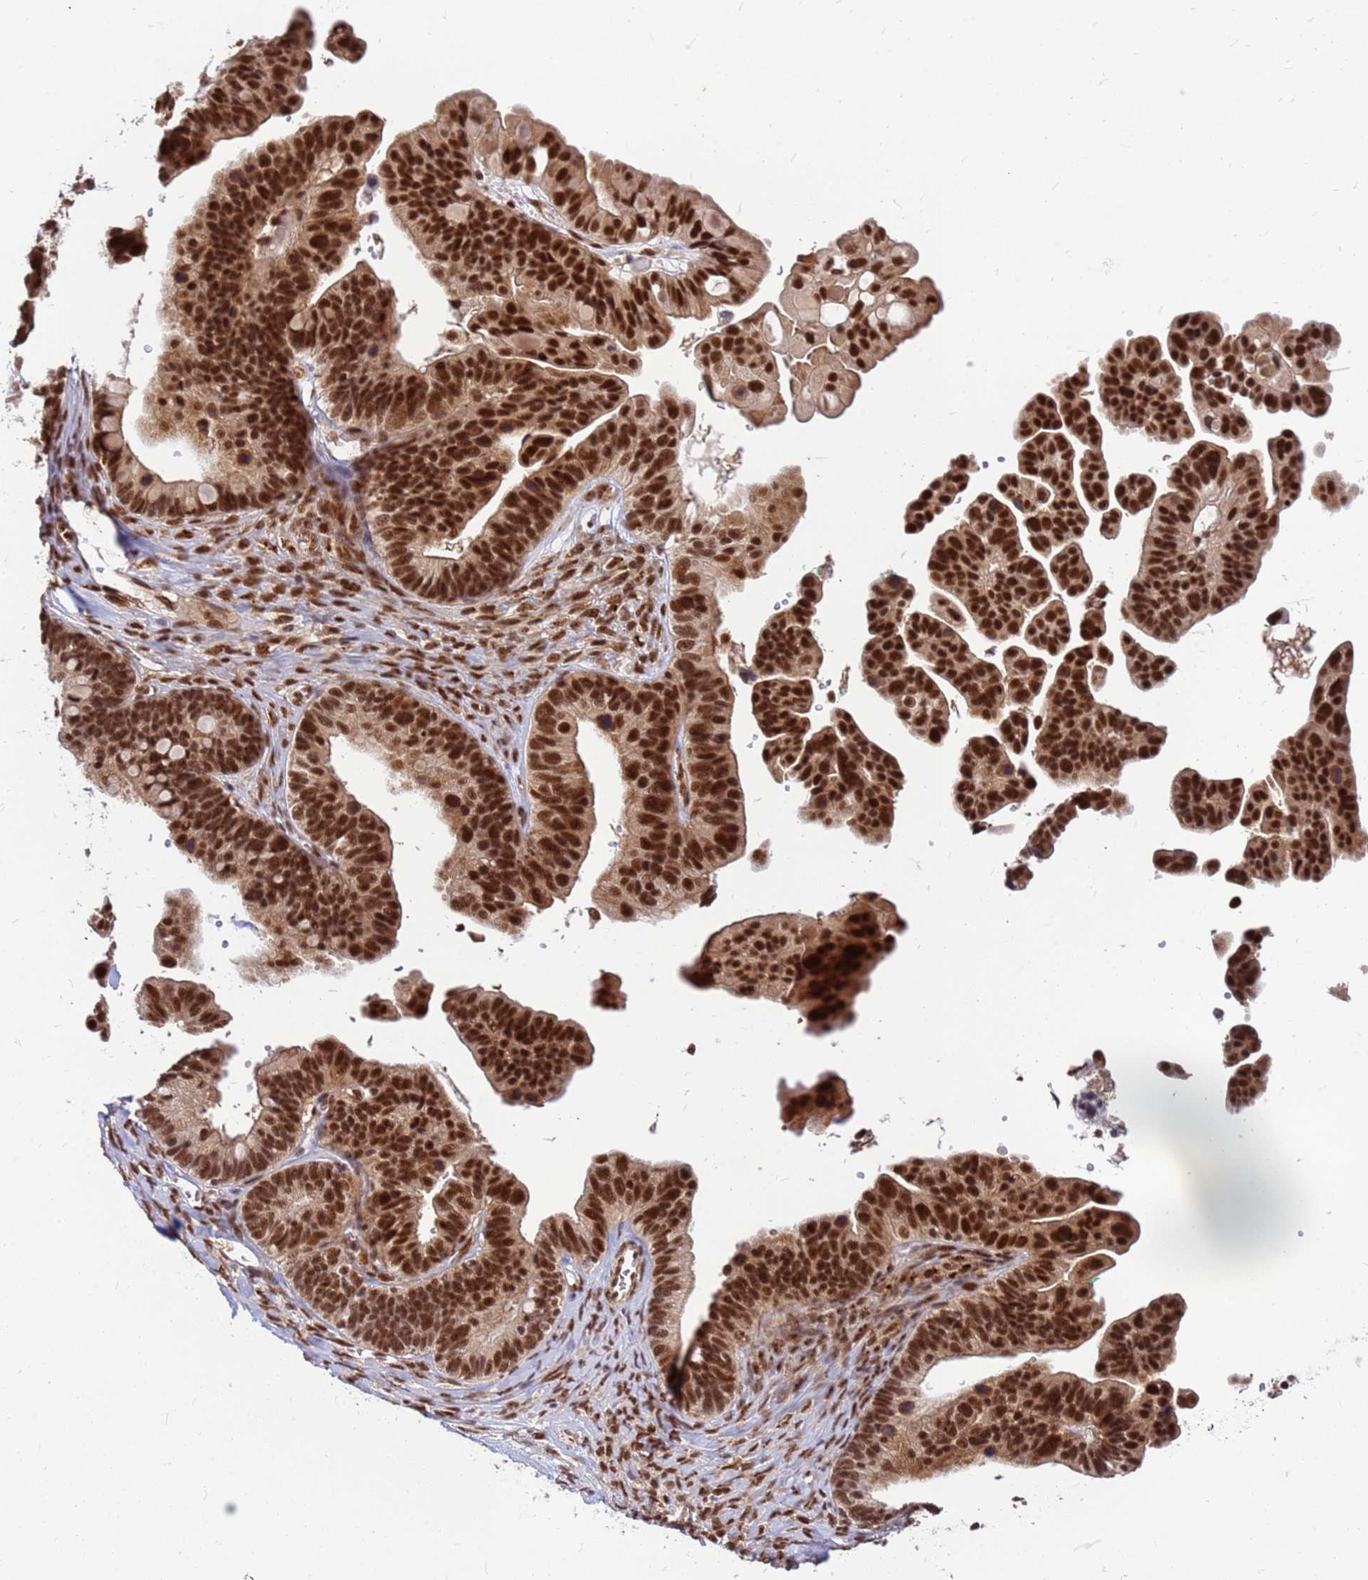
{"staining": {"intensity": "strong", "quantity": ">75%", "location": "nuclear"}, "tissue": "ovarian cancer", "cell_type": "Tumor cells", "image_type": "cancer", "snomed": [{"axis": "morphology", "description": "Cystadenocarcinoma, serous, NOS"}, {"axis": "topography", "description": "Ovary"}], "caption": "Strong nuclear staining is appreciated in about >75% of tumor cells in ovarian serous cystadenocarcinoma.", "gene": "NCBP2", "patient": {"sex": "female", "age": 56}}